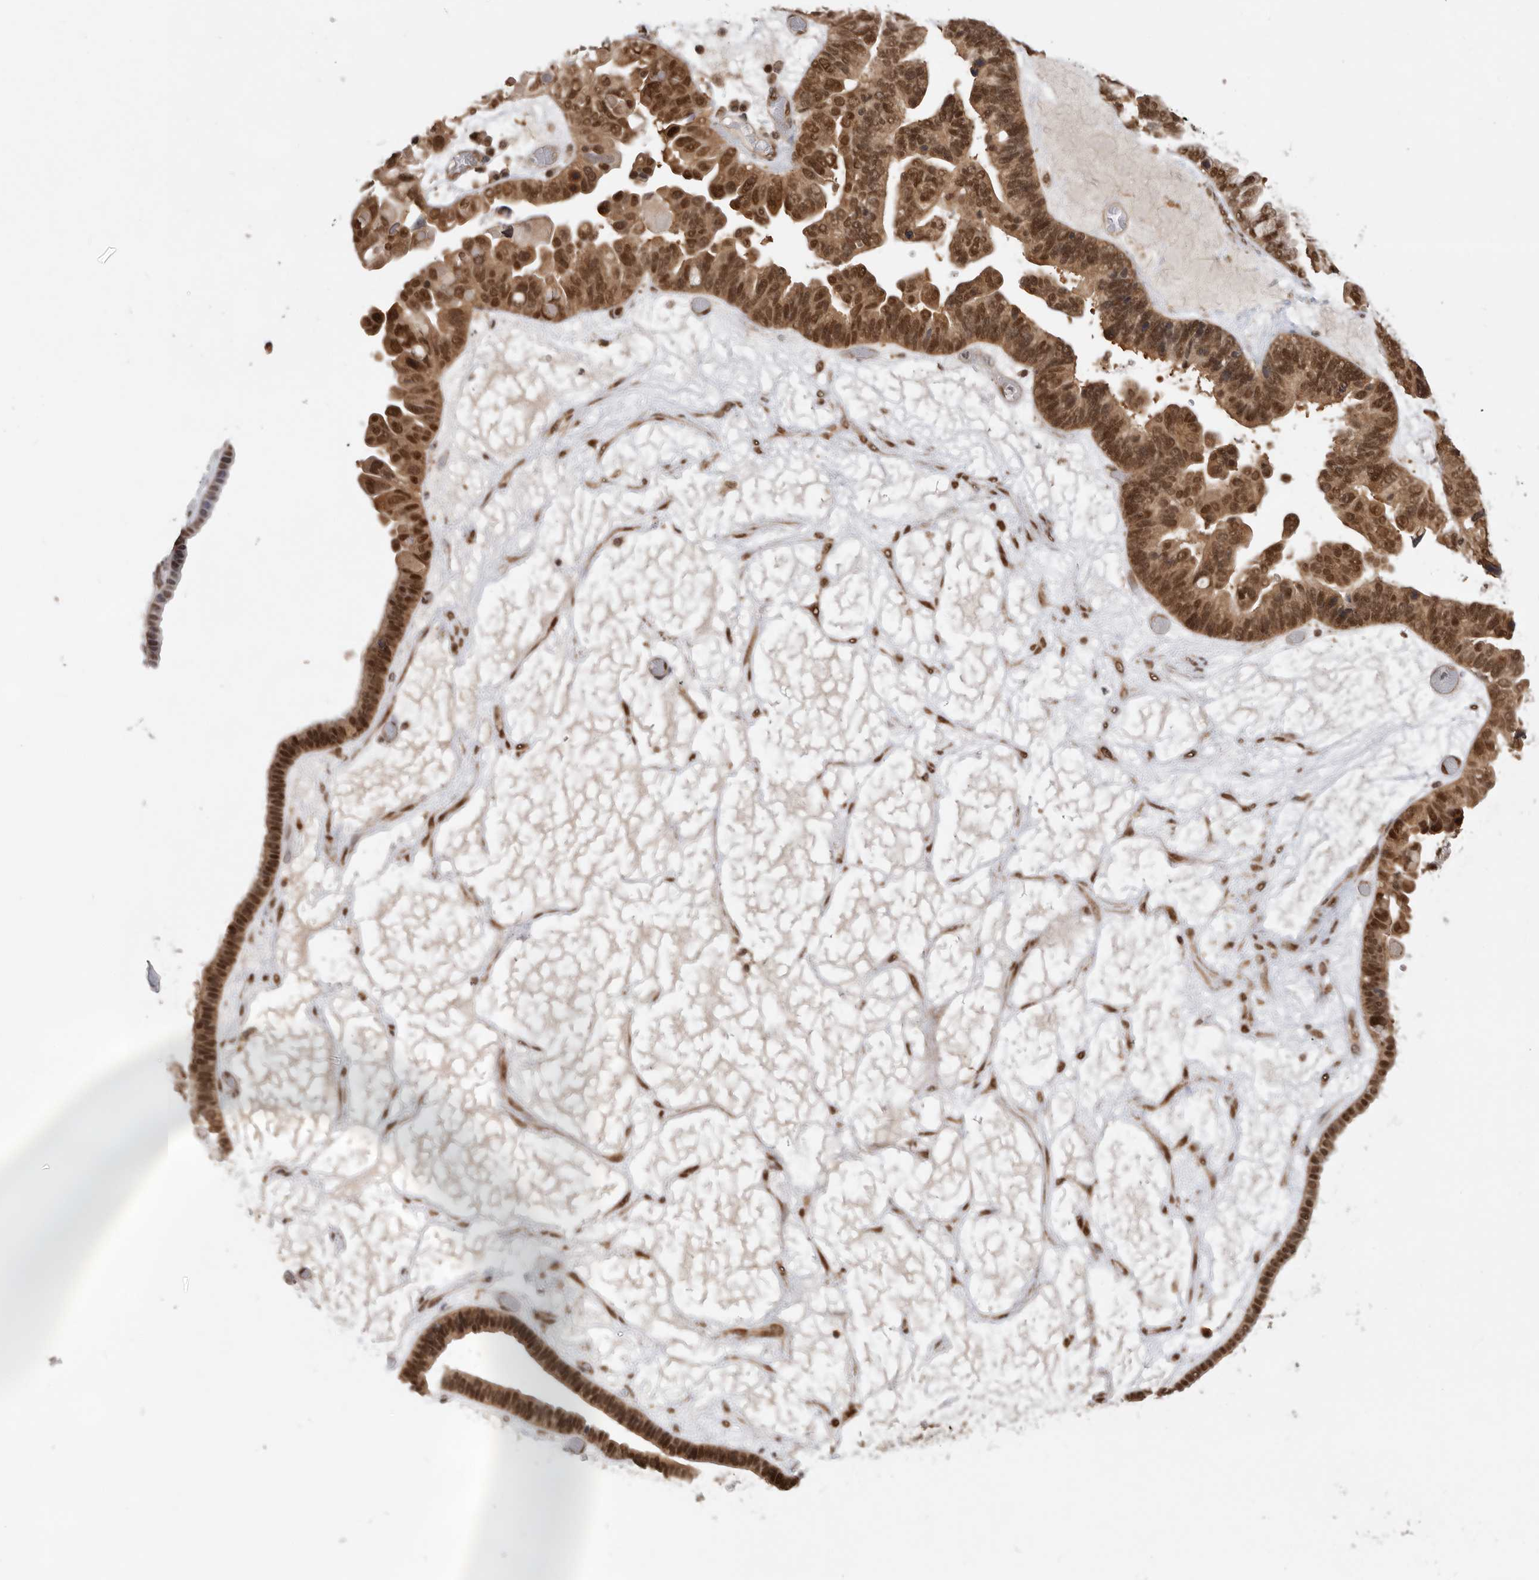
{"staining": {"intensity": "strong", "quantity": ">75%", "location": "cytoplasmic/membranous,nuclear"}, "tissue": "ovarian cancer", "cell_type": "Tumor cells", "image_type": "cancer", "snomed": [{"axis": "morphology", "description": "Cystadenocarcinoma, serous, NOS"}, {"axis": "topography", "description": "Ovary"}], "caption": "Serous cystadenocarcinoma (ovarian) stained for a protein displays strong cytoplasmic/membranous and nuclear positivity in tumor cells. Immunohistochemistry stains the protein in brown and the nuclei are stained blue.", "gene": "ADPRS", "patient": {"sex": "female", "age": 56}}